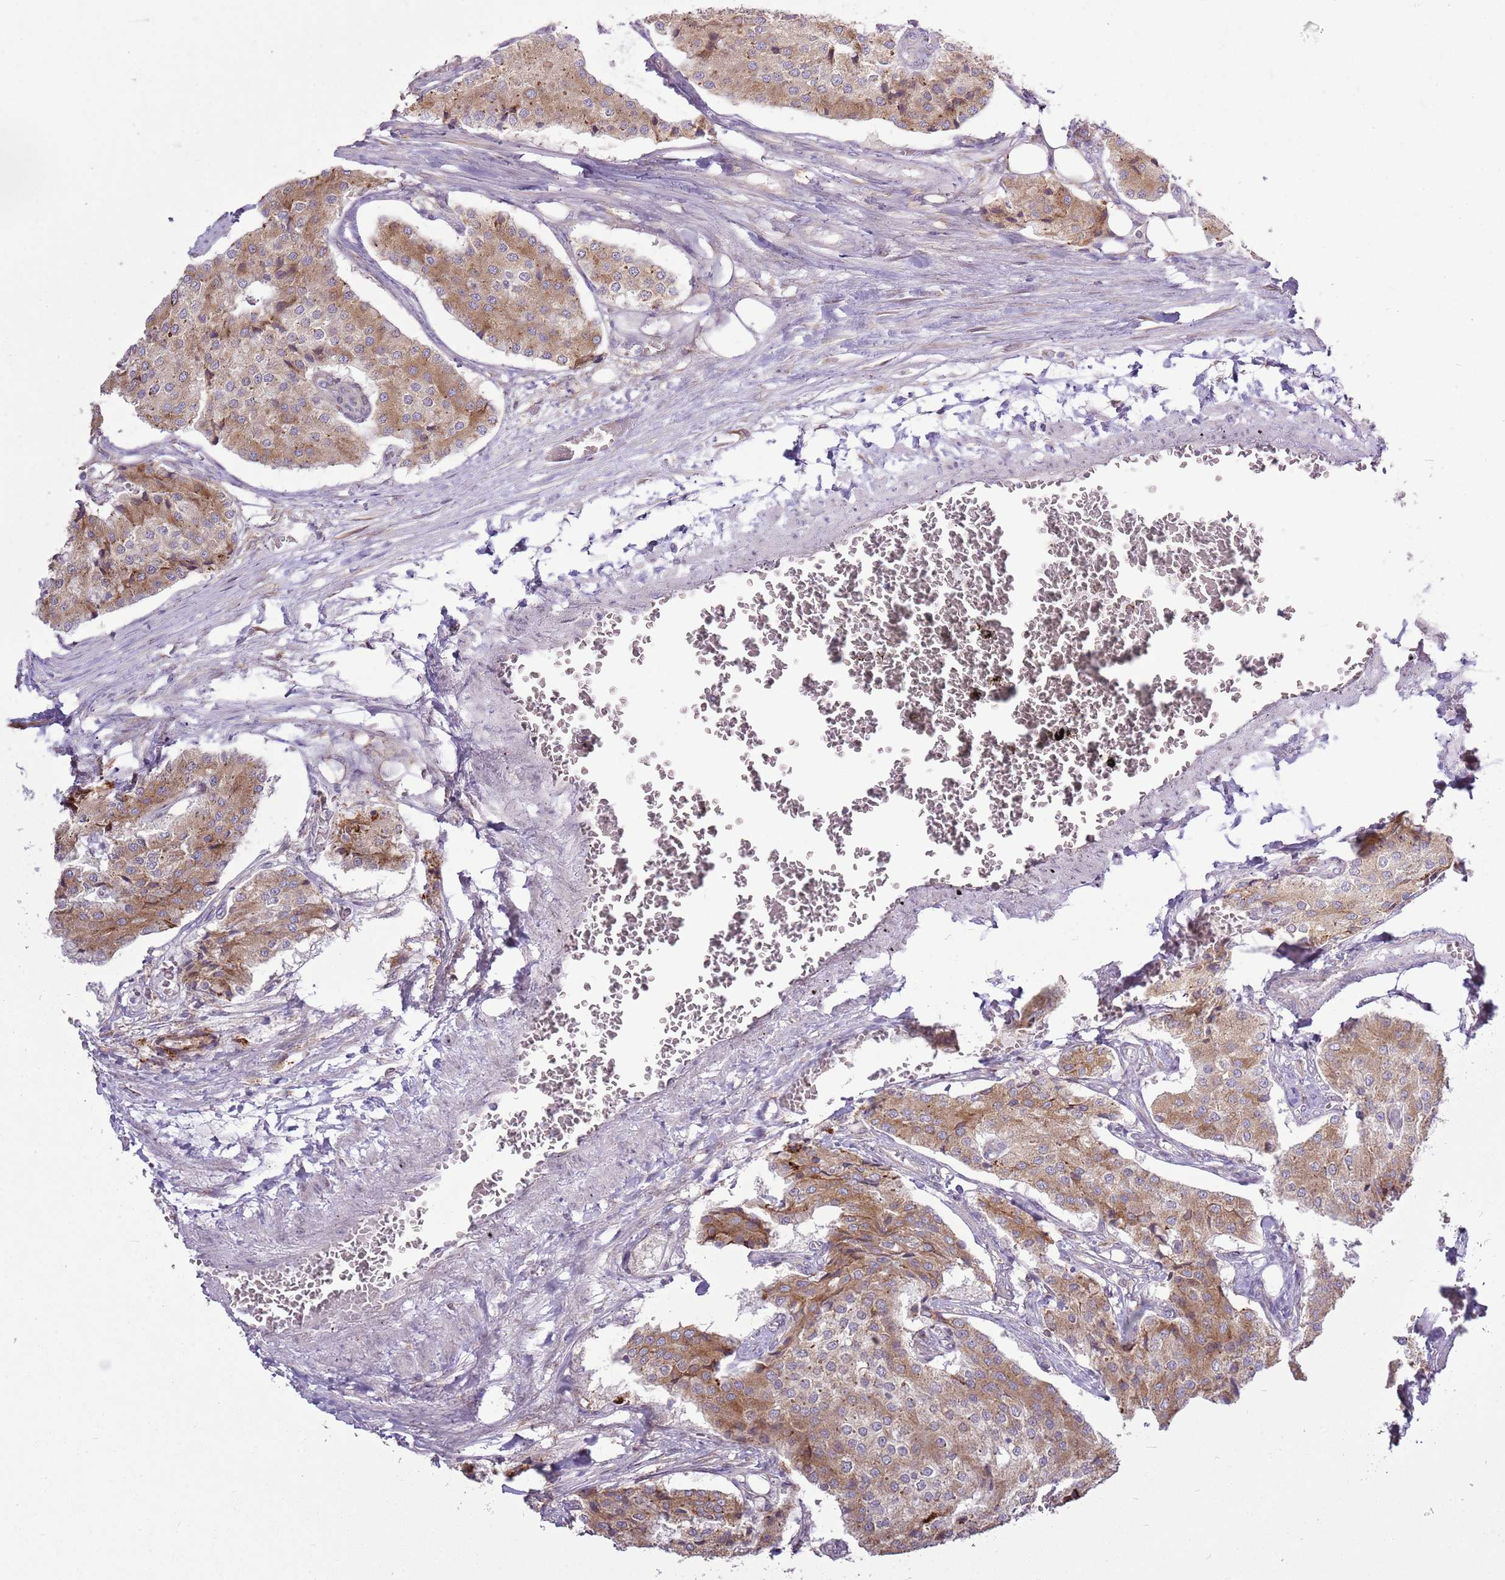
{"staining": {"intensity": "moderate", "quantity": "25%-75%", "location": "cytoplasmic/membranous"}, "tissue": "carcinoid", "cell_type": "Tumor cells", "image_type": "cancer", "snomed": [{"axis": "morphology", "description": "Carcinoid, malignant, NOS"}, {"axis": "topography", "description": "Colon"}], "caption": "IHC photomicrograph of neoplastic tissue: carcinoid (malignant) stained using immunohistochemistry (IHC) displays medium levels of moderate protein expression localized specifically in the cytoplasmic/membranous of tumor cells, appearing as a cytoplasmic/membranous brown color.", "gene": "TMED10", "patient": {"sex": "female", "age": 52}}